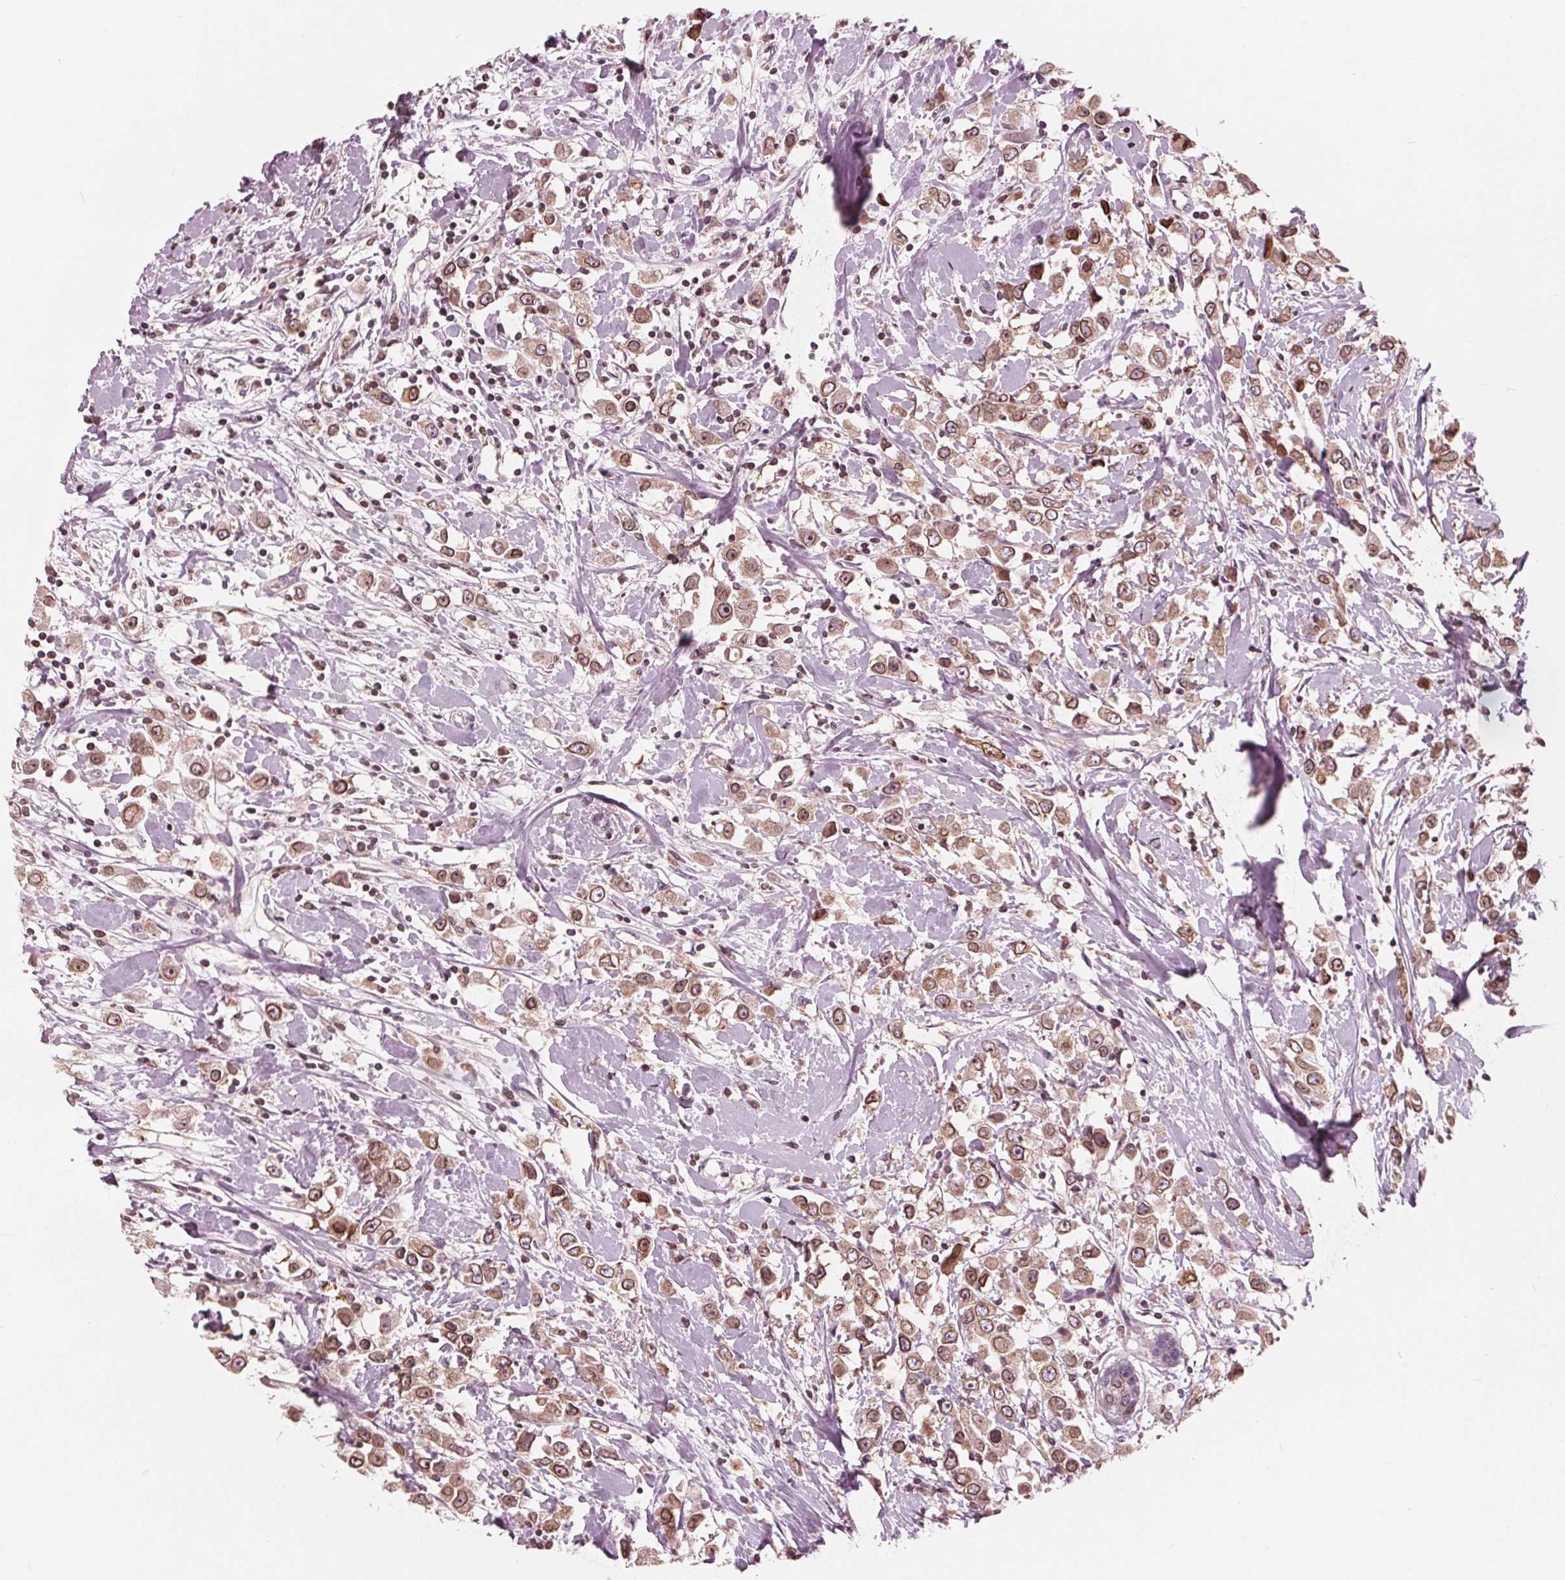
{"staining": {"intensity": "moderate", "quantity": ">75%", "location": "cytoplasmic/membranous,nuclear"}, "tissue": "breast cancer", "cell_type": "Tumor cells", "image_type": "cancer", "snomed": [{"axis": "morphology", "description": "Duct carcinoma"}, {"axis": "topography", "description": "Breast"}], "caption": "An IHC image of neoplastic tissue is shown. Protein staining in brown highlights moderate cytoplasmic/membranous and nuclear positivity in breast cancer (infiltrating ductal carcinoma) within tumor cells.", "gene": "NUP210", "patient": {"sex": "female", "age": 61}}